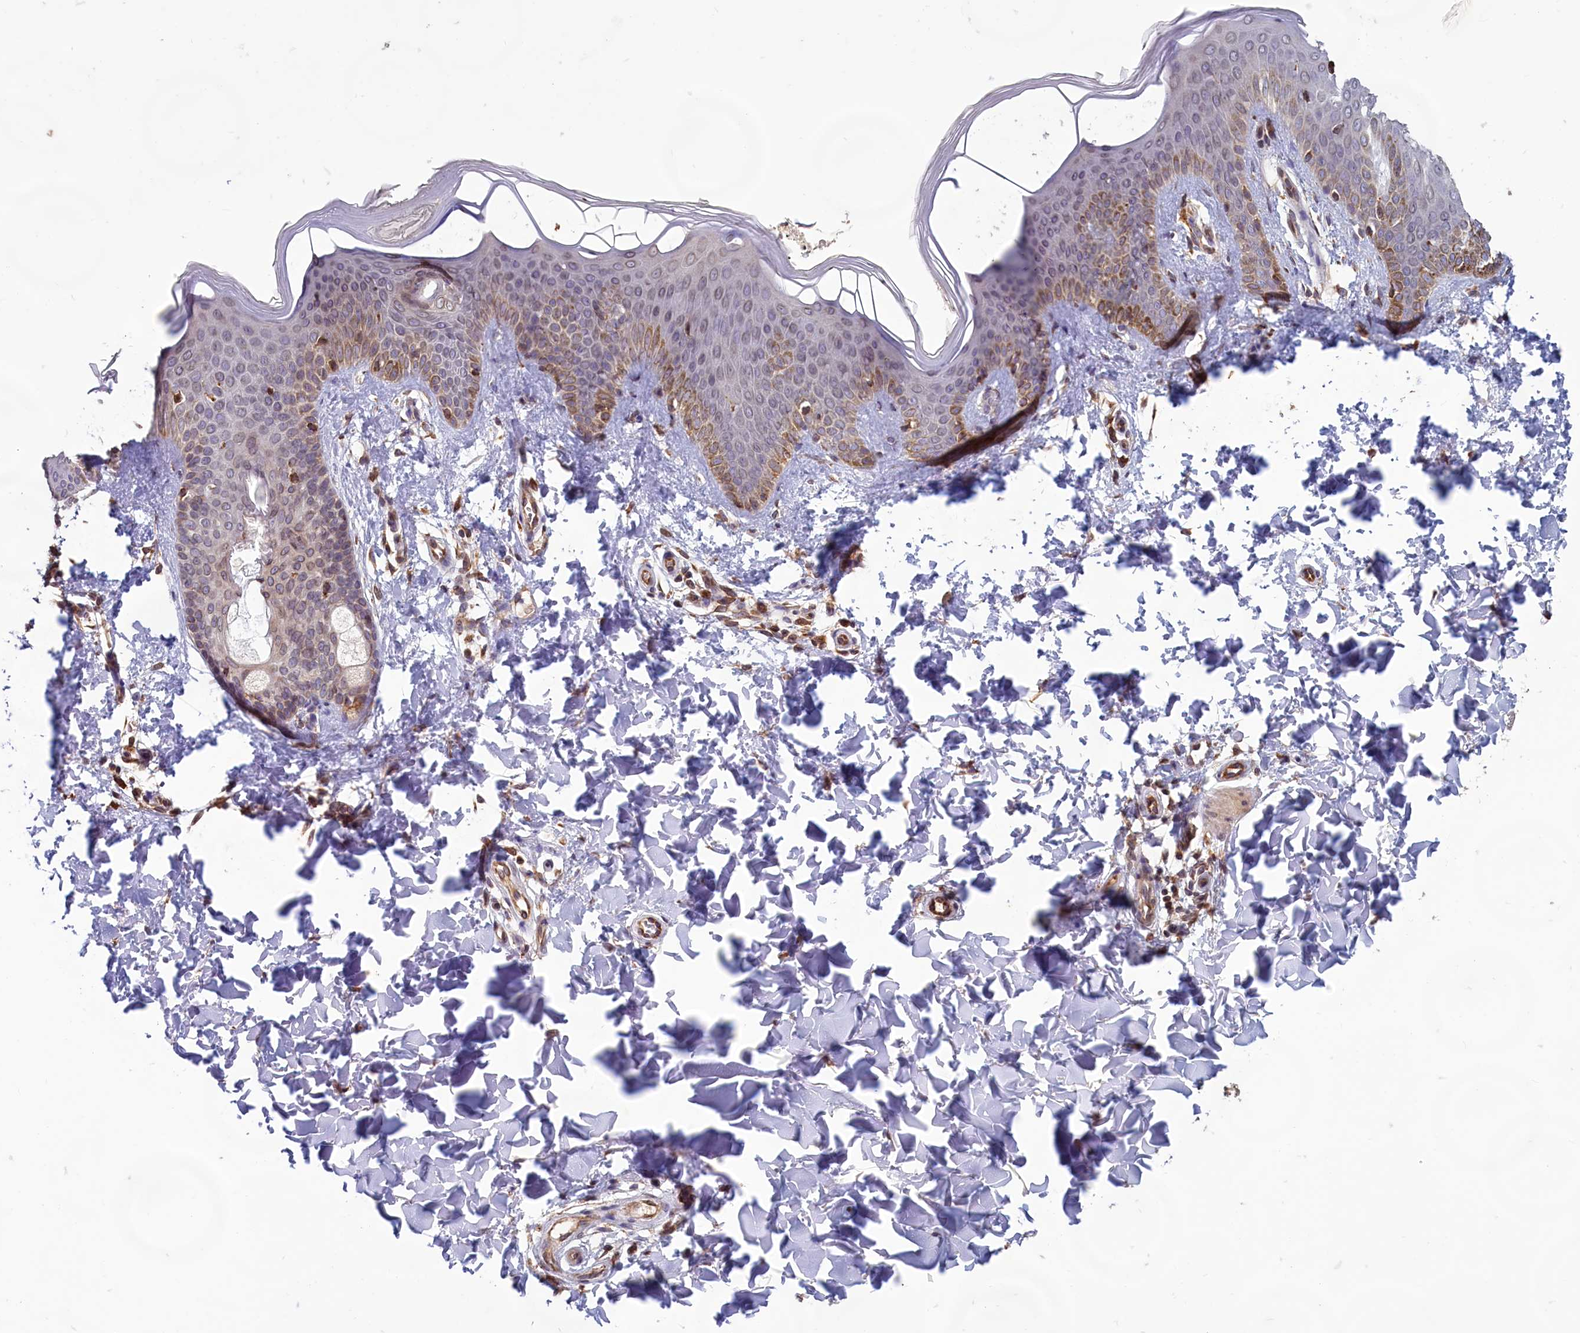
{"staining": {"intensity": "negative", "quantity": "none", "location": "none"}, "tissue": "skin", "cell_type": "Fibroblasts", "image_type": "normal", "snomed": [{"axis": "morphology", "description": "Normal tissue, NOS"}, {"axis": "topography", "description": "Skin"}], "caption": "The photomicrograph exhibits no staining of fibroblasts in unremarkable skin.", "gene": "TBC1D19", "patient": {"sex": "male", "age": 36}}